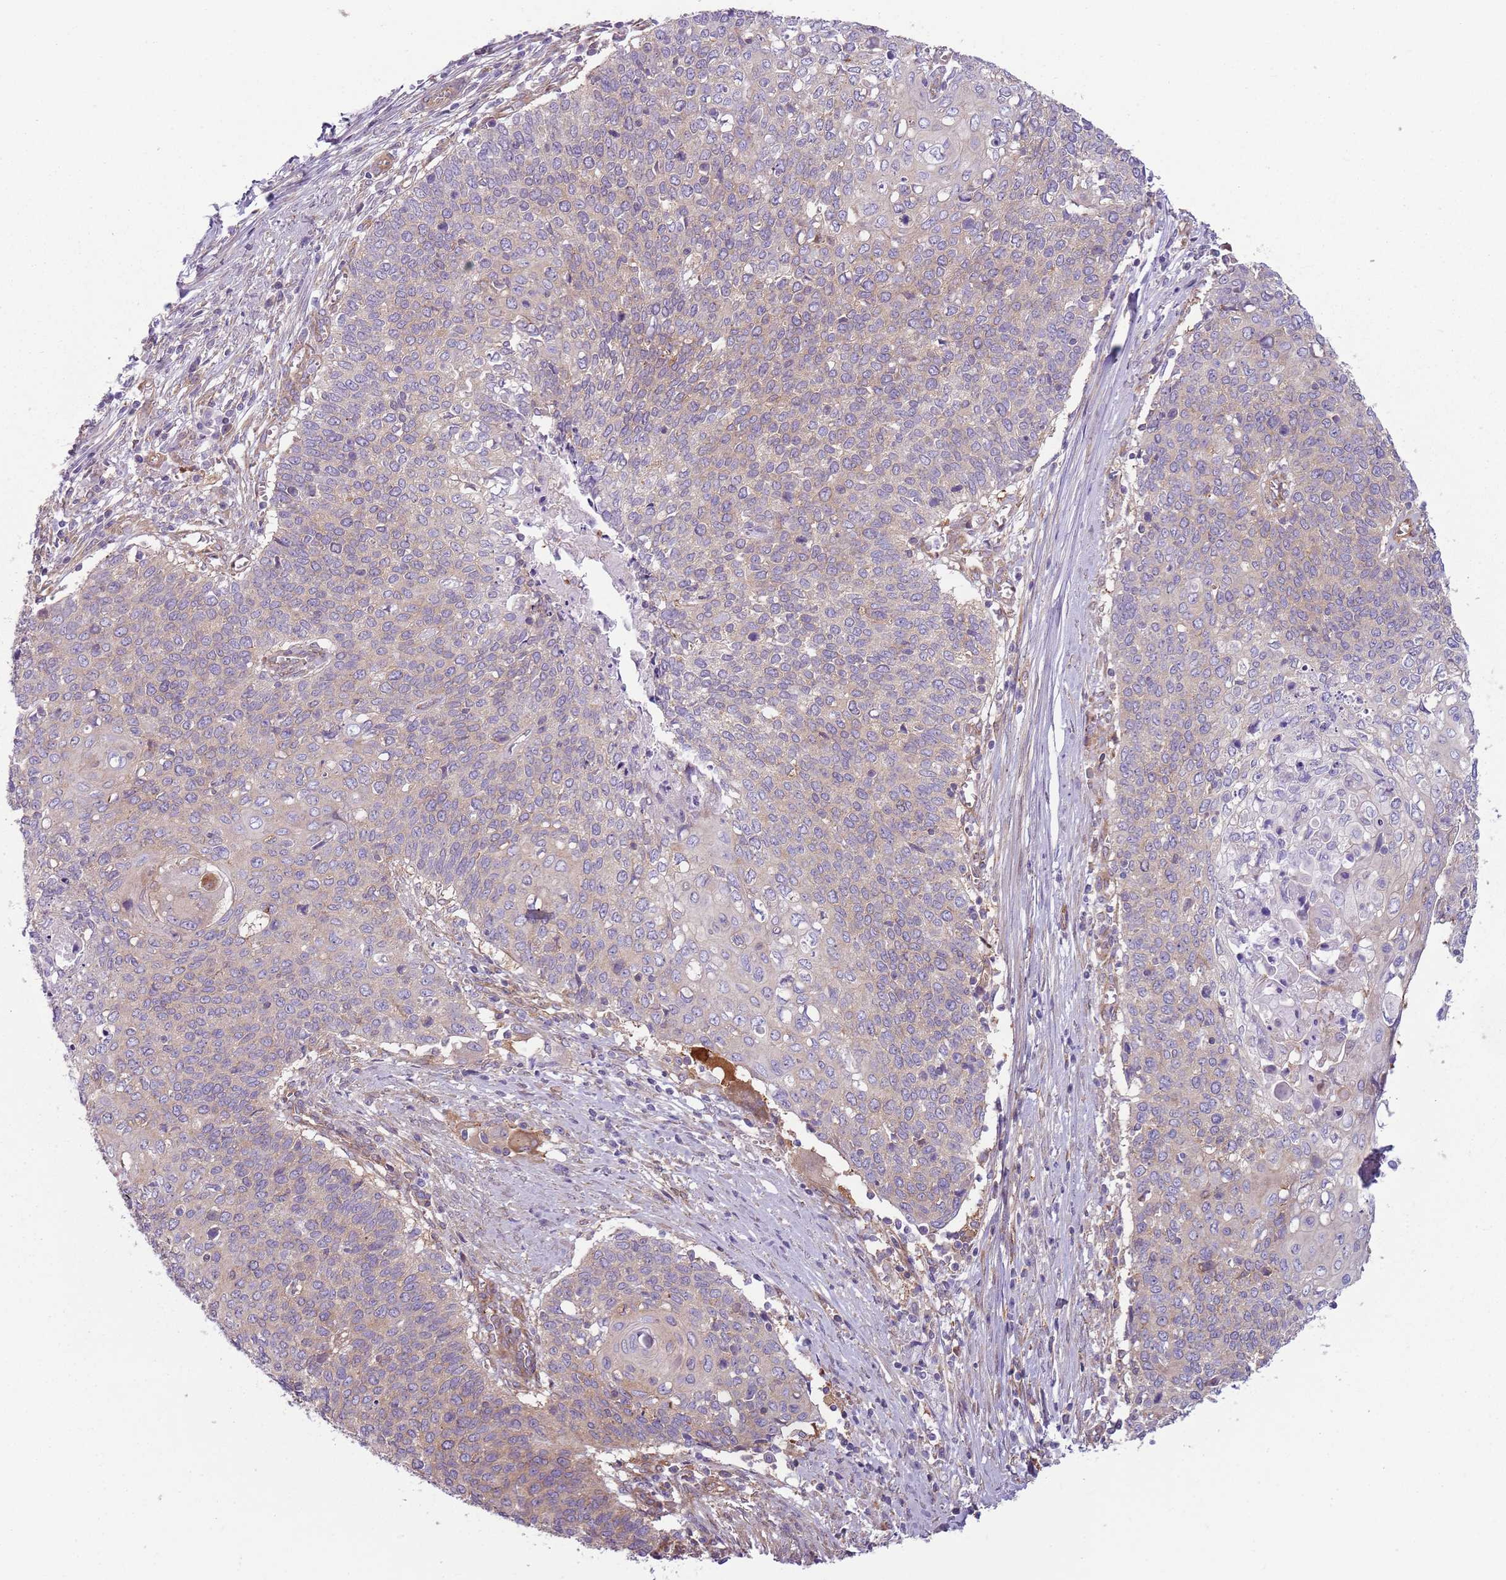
{"staining": {"intensity": "weak", "quantity": "25%-75%", "location": "cytoplasmic/membranous"}, "tissue": "cervical cancer", "cell_type": "Tumor cells", "image_type": "cancer", "snomed": [{"axis": "morphology", "description": "Squamous cell carcinoma, NOS"}, {"axis": "topography", "description": "Cervix"}], "caption": "A brown stain labels weak cytoplasmic/membranous expression of a protein in cervical squamous cell carcinoma tumor cells.", "gene": "SNX1", "patient": {"sex": "female", "age": 39}}